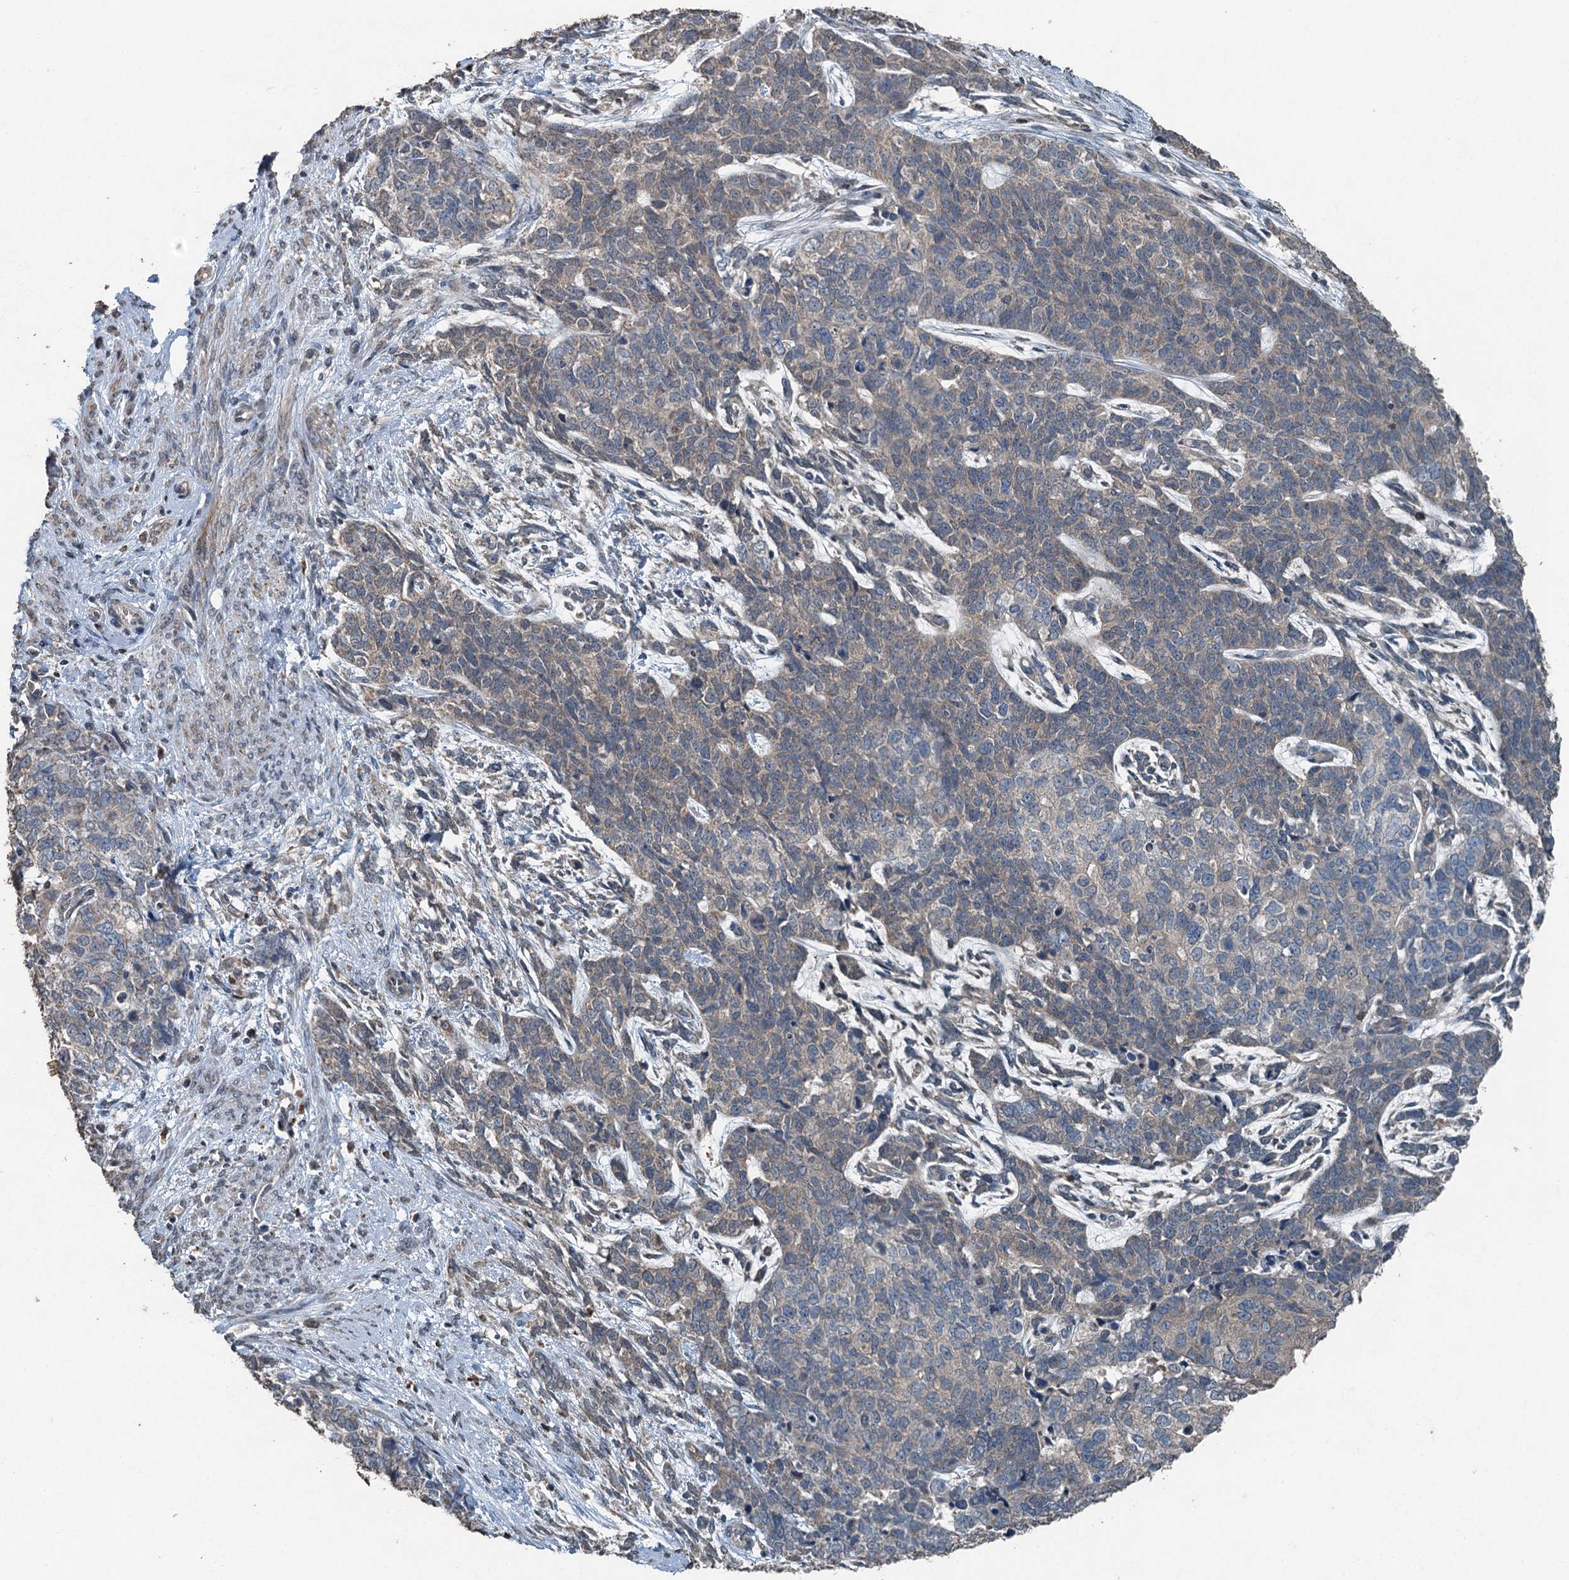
{"staining": {"intensity": "negative", "quantity": "none", "location": "none"}, "tissue": "cervical cancer", "cell_type": "Tumor cells", "image_type": "cancer", "snomed": [{"axis": "morphology", "description": "Squamous cell carcinoma, NOS"}, {"axis": "topography", "description": "Cervix"}], "caption": "IHC histopathology image of neoplastic tissue: cervical cancer (squamous cell carcinoma) stained with DAB shows no significant protein staining in tumor cells. (Immunohistochemistry (ihc), brightfield microscopy, high magnification).", "gene": "TCTN1", "patient": {"sex": "female", "age": 63}}